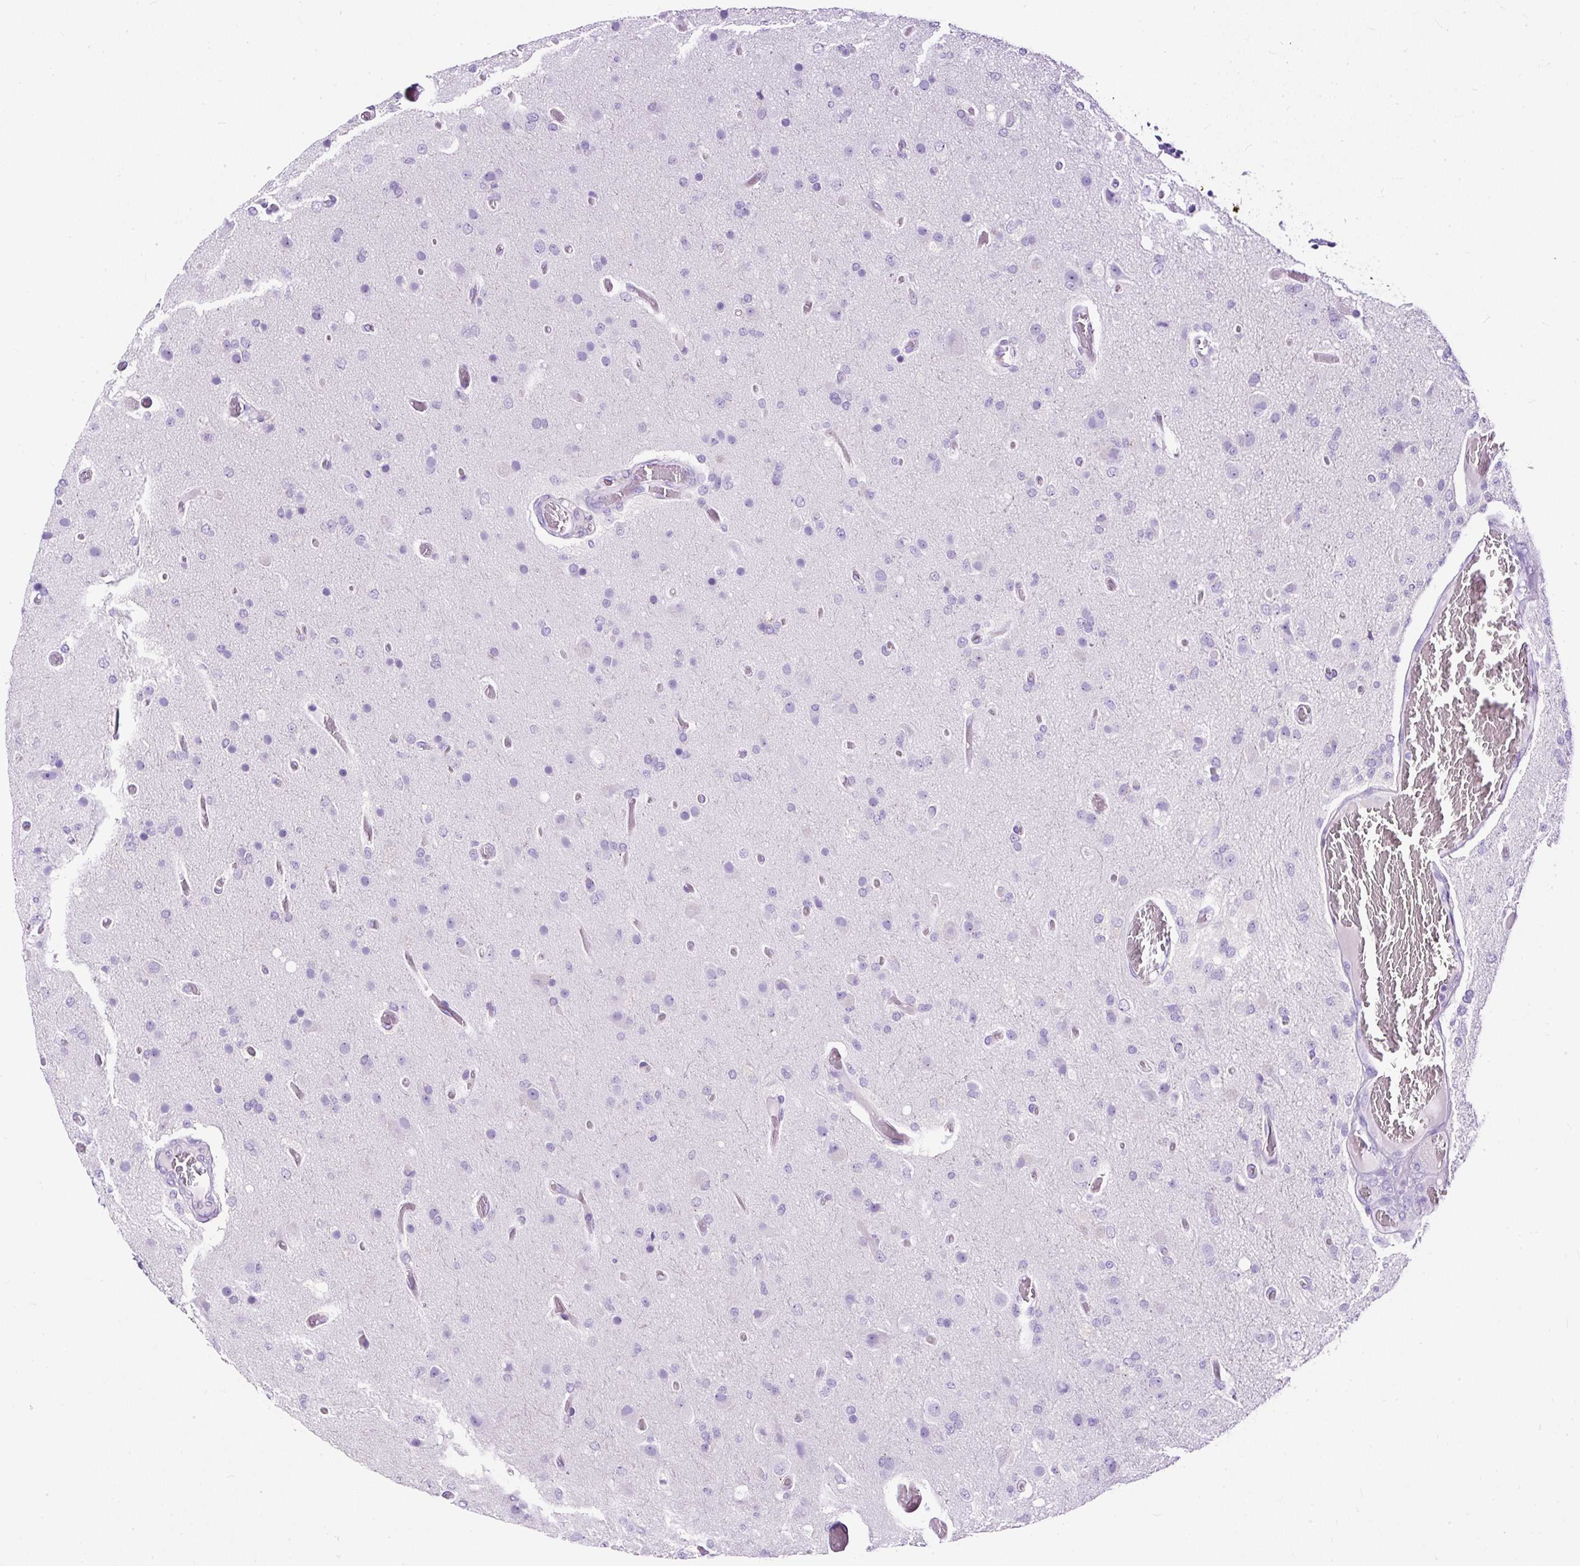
{"staining": {"intensity": "negative", "quantity": "none", "location": "none"}, "tissue": "glioma", "cell_type": "Tumor cells", "image_type": "cancer", "snomed": [{"axis": "morphology", "description": "Glioma, malignant, High grade"}, {"axis": "topography", "description": "Brain"}], "caption": "The histopathology image reveals no significant expression in tumor cells of malignant high-grade glioma. (DAB (3,3'-diaminobenzidine) IHC, high magnification).", "gene": "STOX2", "patient": {"sex": "female", "age": 74}}